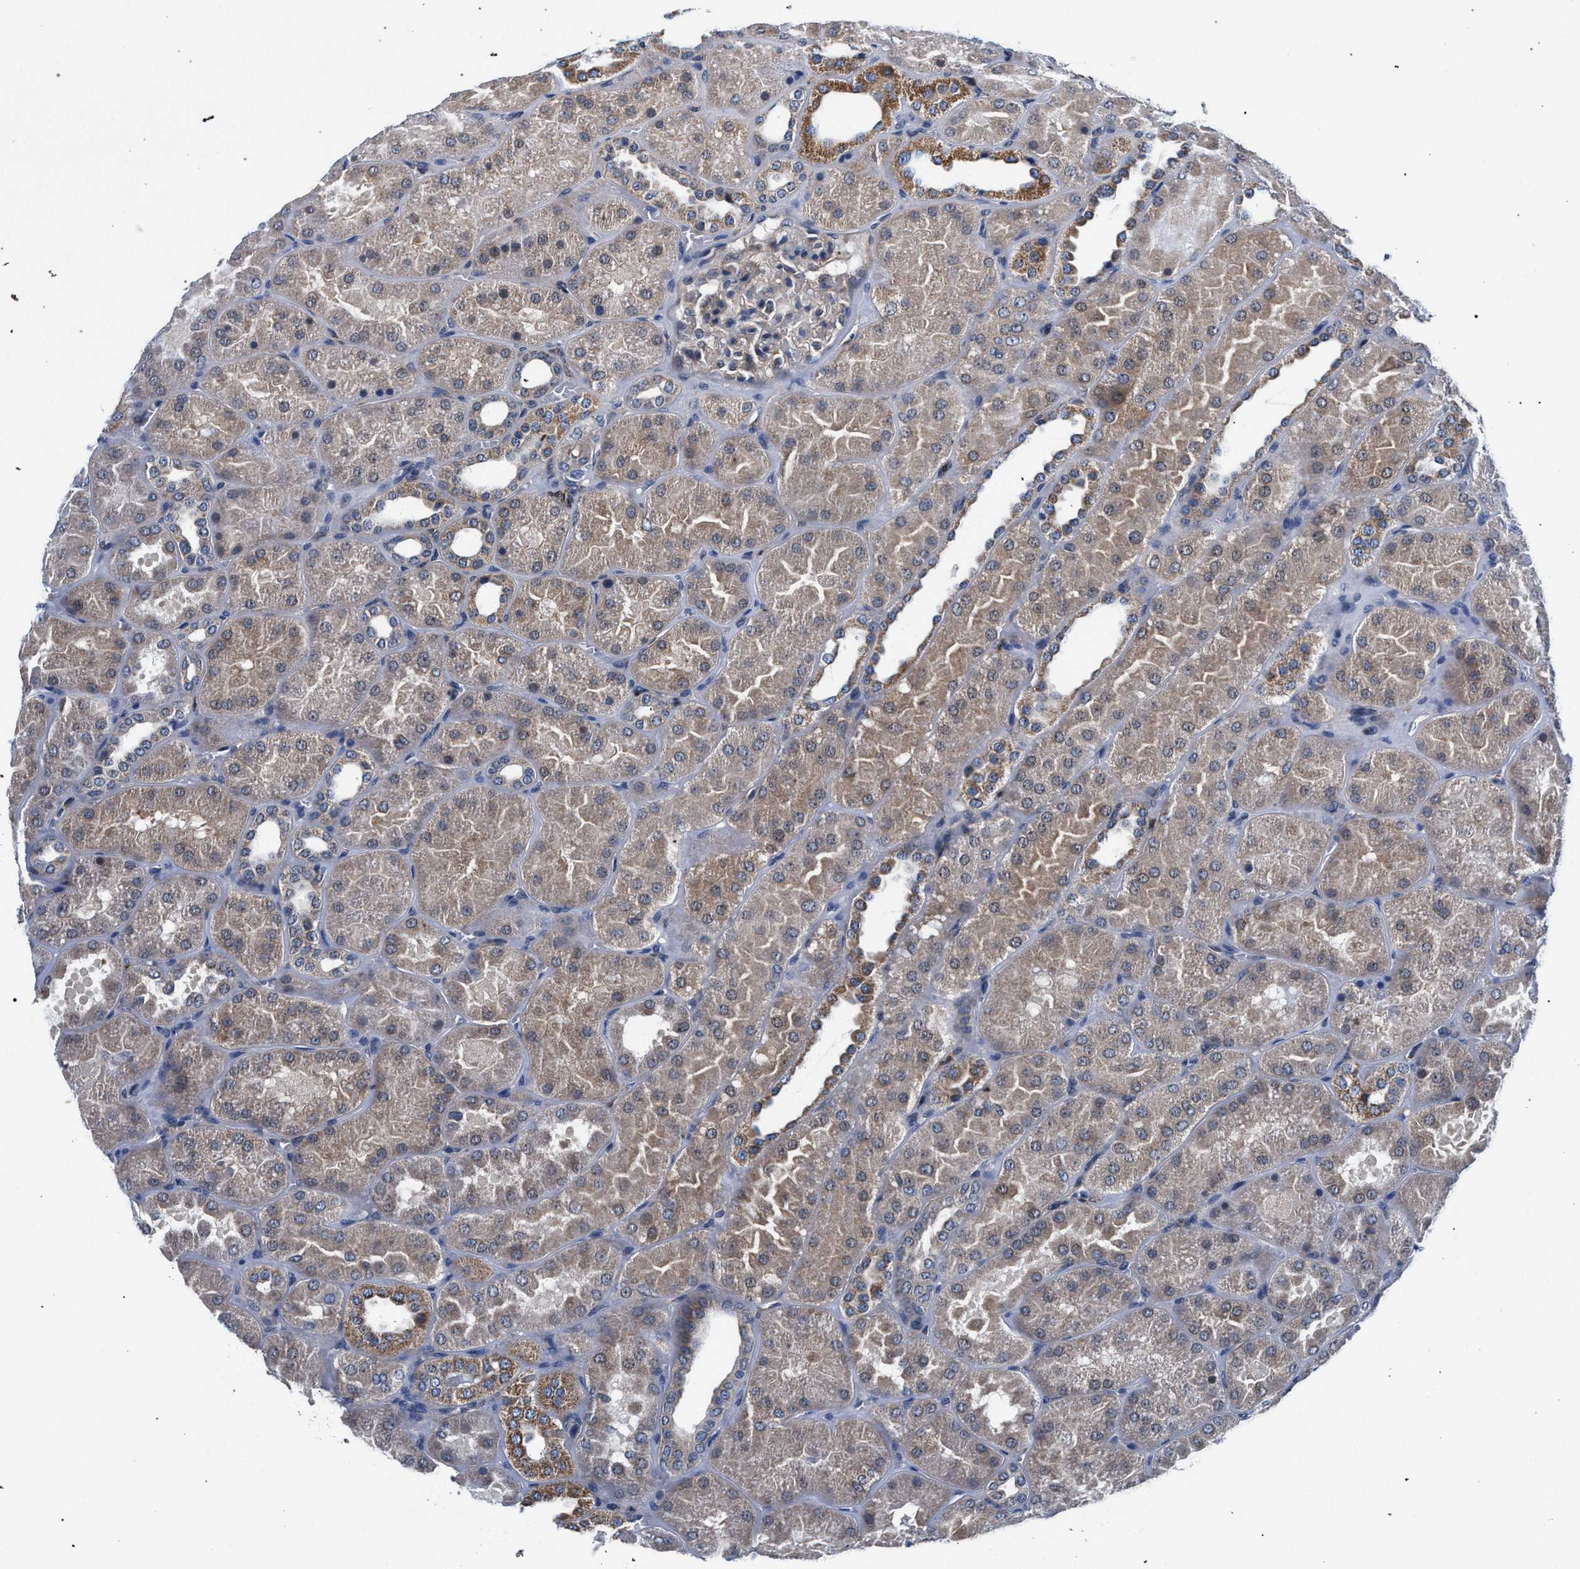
{"staining": {"intensity": "negative", "quantity": "none", "location": "none"}, "tissue": "kidney", "cell_type": "Cells in glomeruli", "image_type": "normal", "snomed": [{"axis": "morphology", "description": "Normal tissue, NOS"}, {"axis": "topography", "description": "Kidney"}], "caption": "A high-resolution histopathology image shows immunohistochemistry (IHC) staining of benign kidney, which exhibits no significant expression in cells in glomeruli.", "gene": "LASP1", "patient": {"sex": "male", "age": 28}}